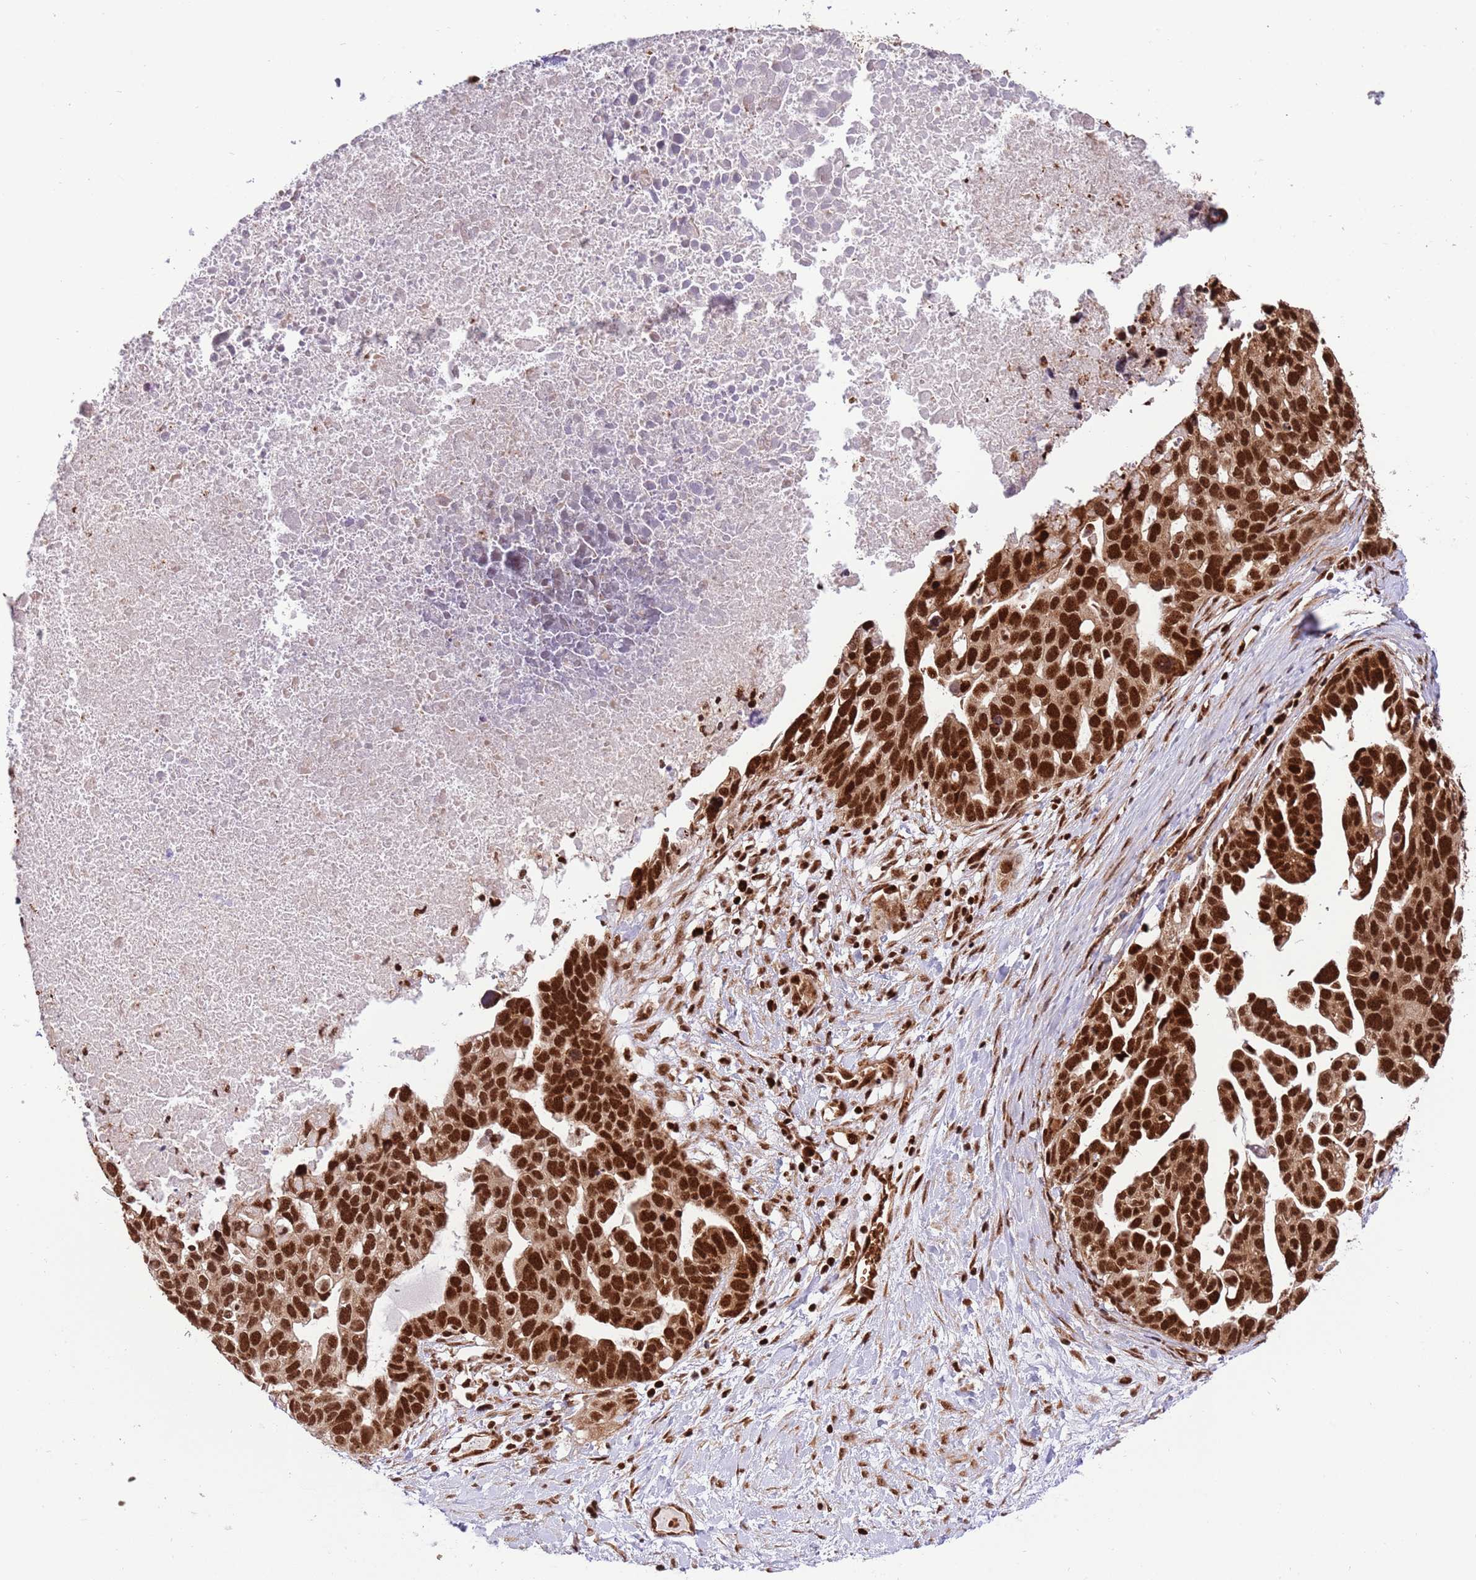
{"staining": {"intensity": "strong", "quantity": ">75%", "location": "nuclear"}, "tissue": "ovarian cancer", "cell_type": "Tumor cells", "image_type": "cancer", "snomed": [{"axis": "morphology", "description": "Cystadenocarcinoma, serous, NOS"}, {"axis": "topography", "description": "Ovary"}], "caption": "Ovarian cancer (serous cystadenocarcinoma) was stained to show a protein in brown. There is high levels of strong nuclear expression in about >75% of tumor cells.", "gene": "RIF1", "patient": {"sex": "female", "age": 54}}